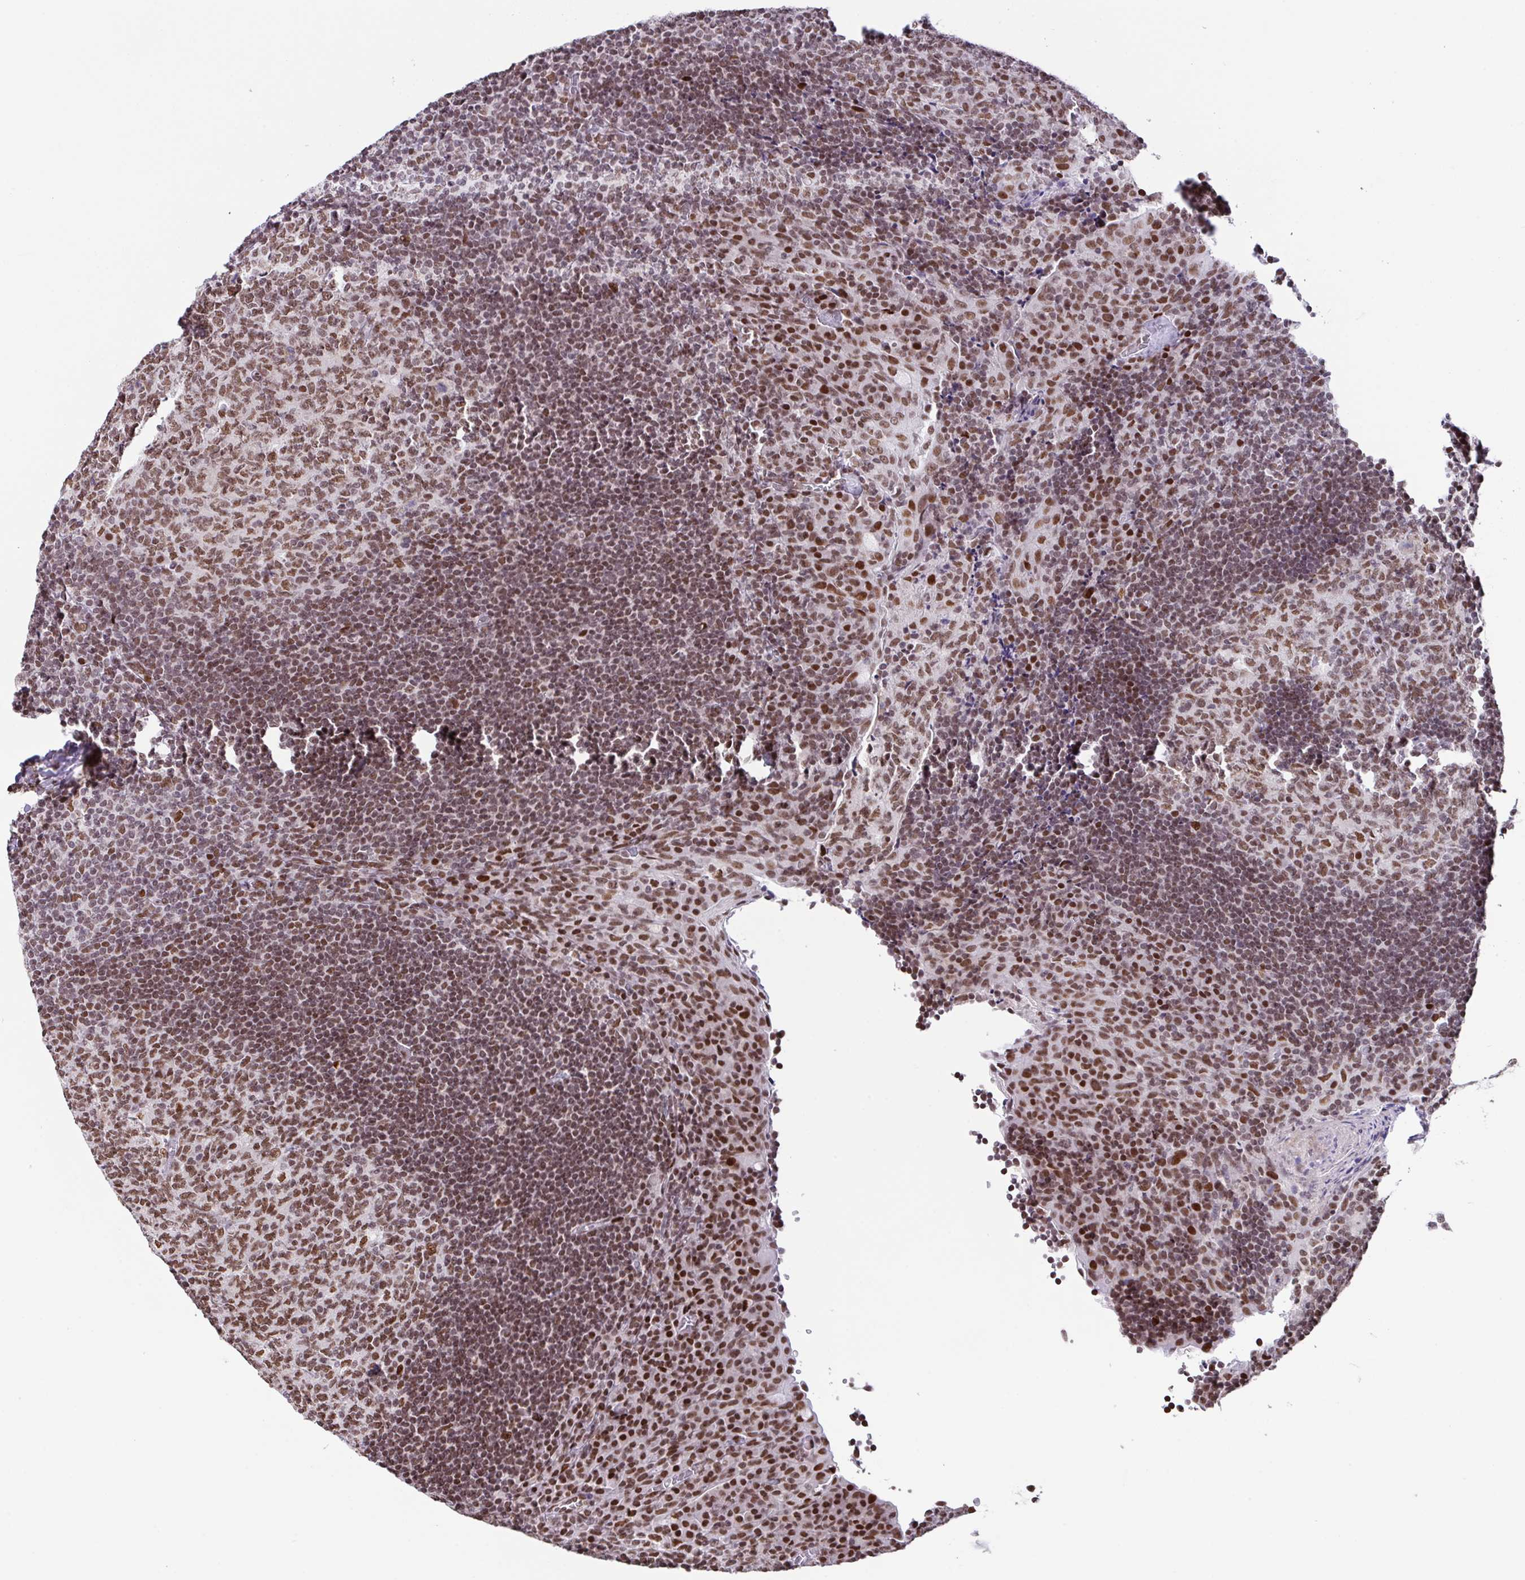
{"staining": {"intensity": "moderate", "quantity": ">75%", "location": "nuclear"}, "tissue": "tonsil", "cell_type": "Germinal center cells", "image_type": "normal", "snomed": [{"axis": "morphology", "description": "Normal tissue, NOS"}, {"axis": "topography", "description": "Tonsil"}], "caption": "Tonsil stained with a brown dye demonstrates moderate nuclear positive expression in approximately >75% of germinal center cells.", "gene": "CLP1", "patient": {"sex": "male", "age": 17}}